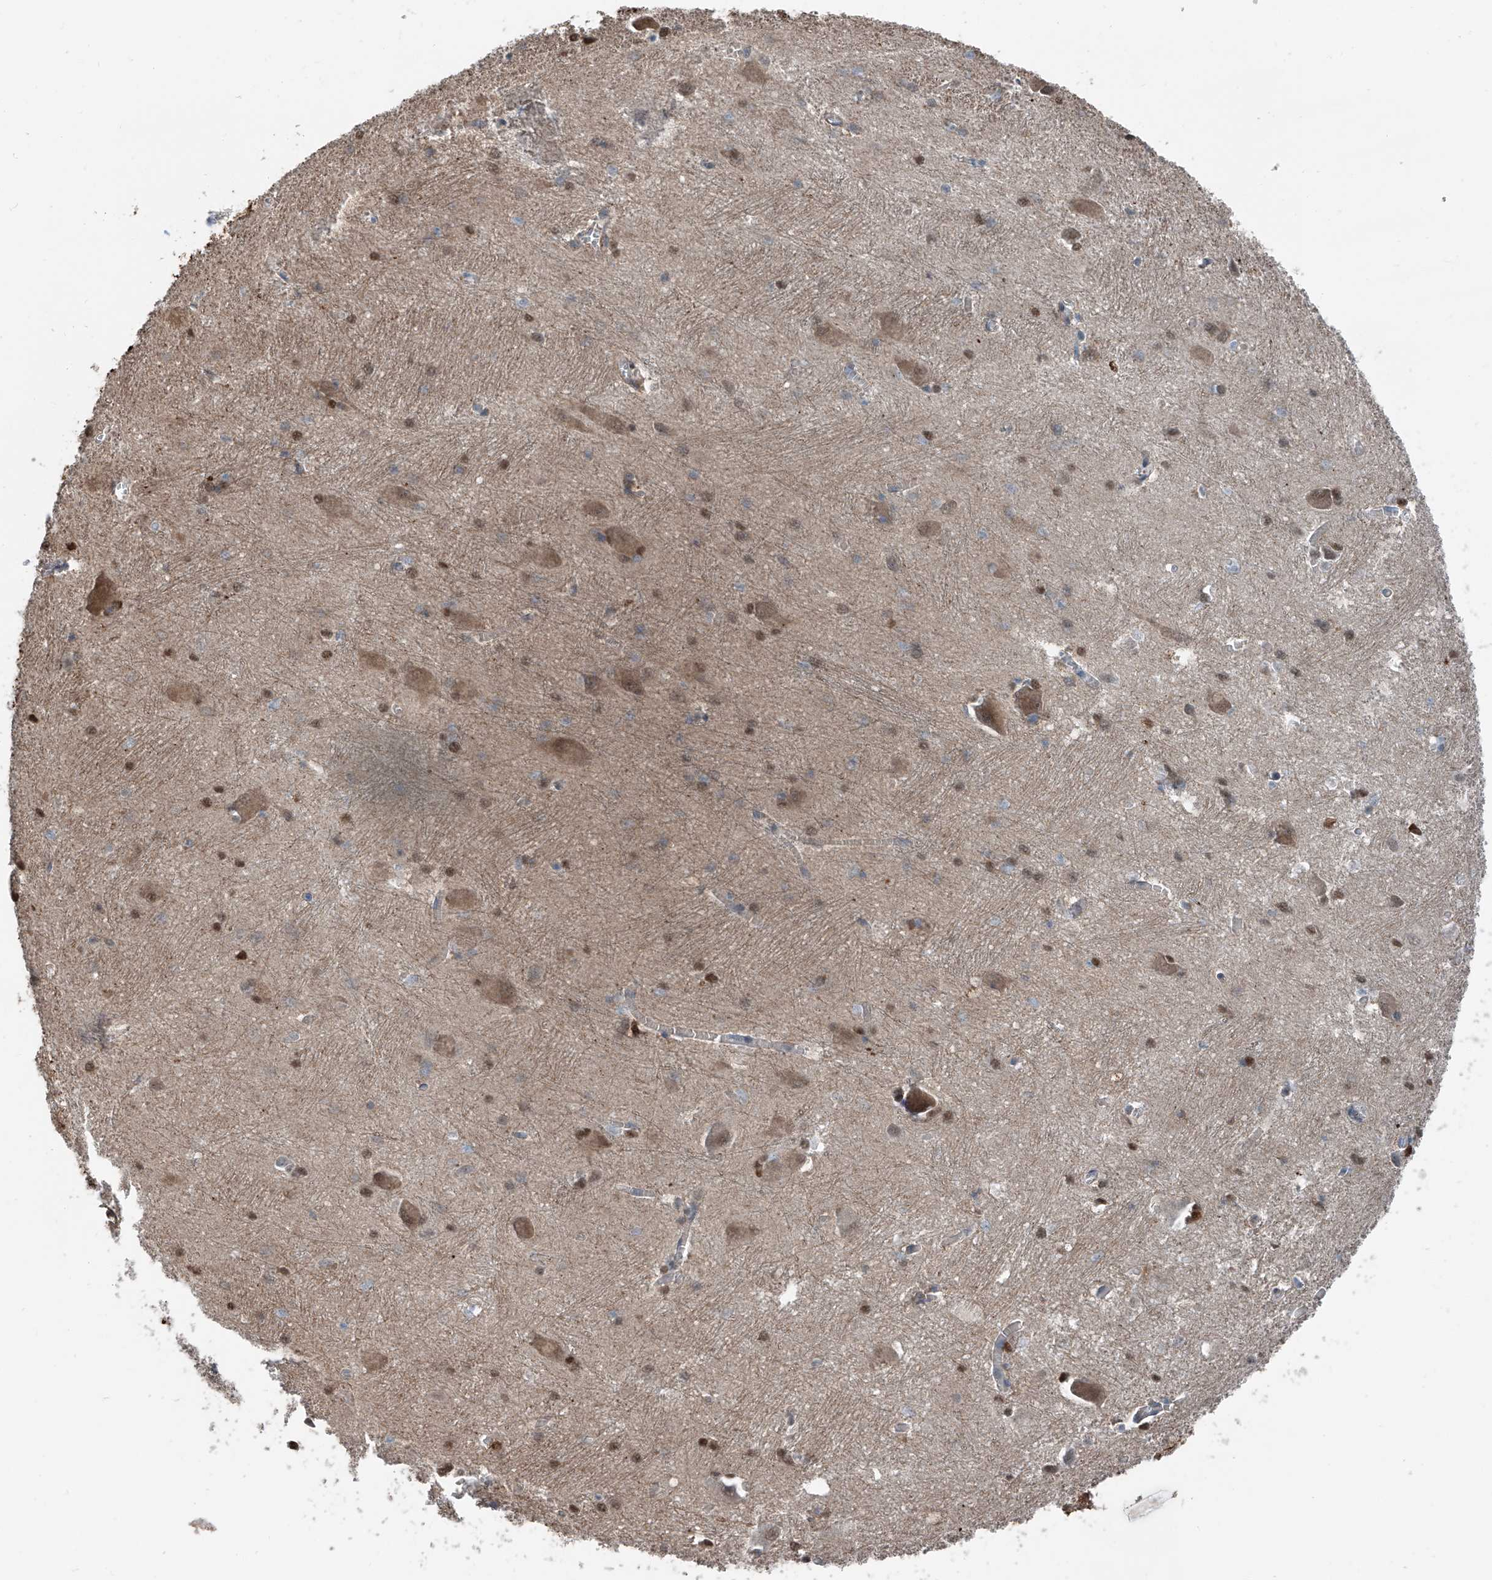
{"staining": {"intensity": "strong", "quantity": "25%-75%", "location": "cytoplasmic/membranous,nuclear"}, "tissue": "caudate", "cell_type": "Glial cells", "image_type": "normal", "snomed": [{"axis": "morphology", "description": "Normal tissue, NOS"}, {"axis": "topography", "description": "Lateral ventricle wall"}], "caption": "Immunohistochemistry (IHC) of unremarkable caudate exhibits high levels of strong cytoplasmic/membranous,nuclear expression in about 25%-75% of glial cells.", "gene": "HSPA6", "patient": {"sex": "male", "age": 37}}